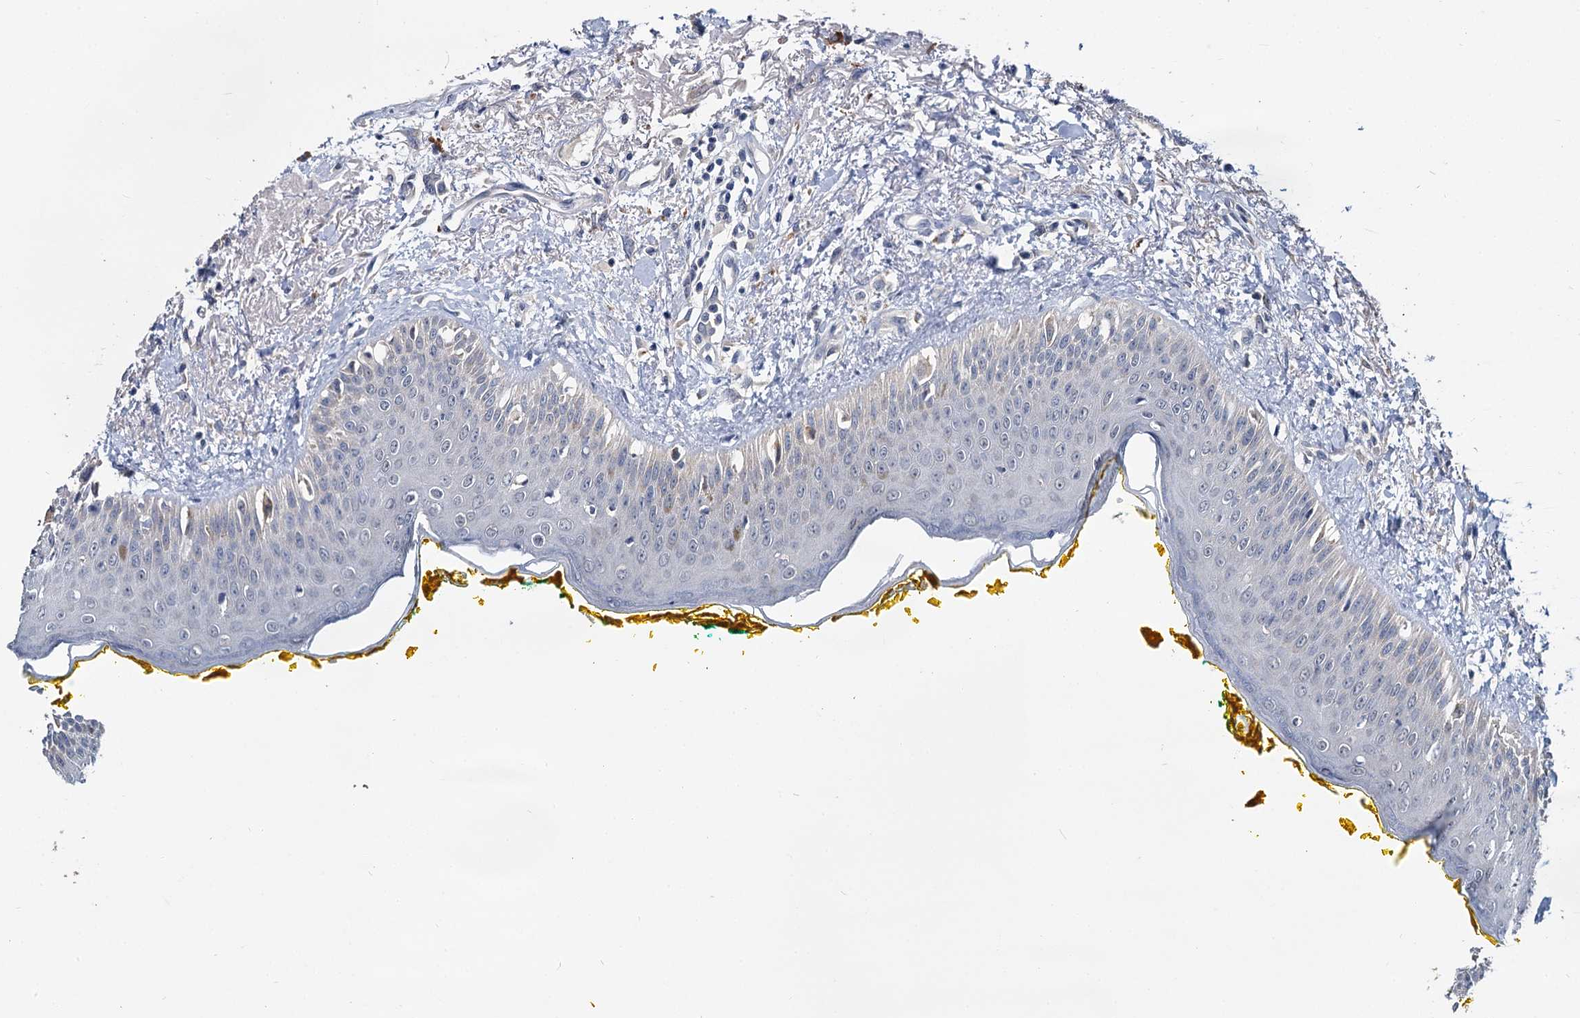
{"staining": {"intensity": "negative", "quantity": "none", "location": "none"}, "tissue": "oral mucosa", "cell_type": "Squamous epithelial cells", "image_type": "normal", "snomed": [{"axis": "morphology", "description": "Normal tissue, NOS"}, {"axis": "topography", "description": "Oral tissue"}], "caption": "DAB (3,3'-diaminobenzidine) immunohistochemical staining of unremarkable oral mucosa displays no significant expression in squamous epithelial cells. Nuclei are stained in blue.", "gene": "ANKRD42", "patient": {"sex": "female", "age": 70}}